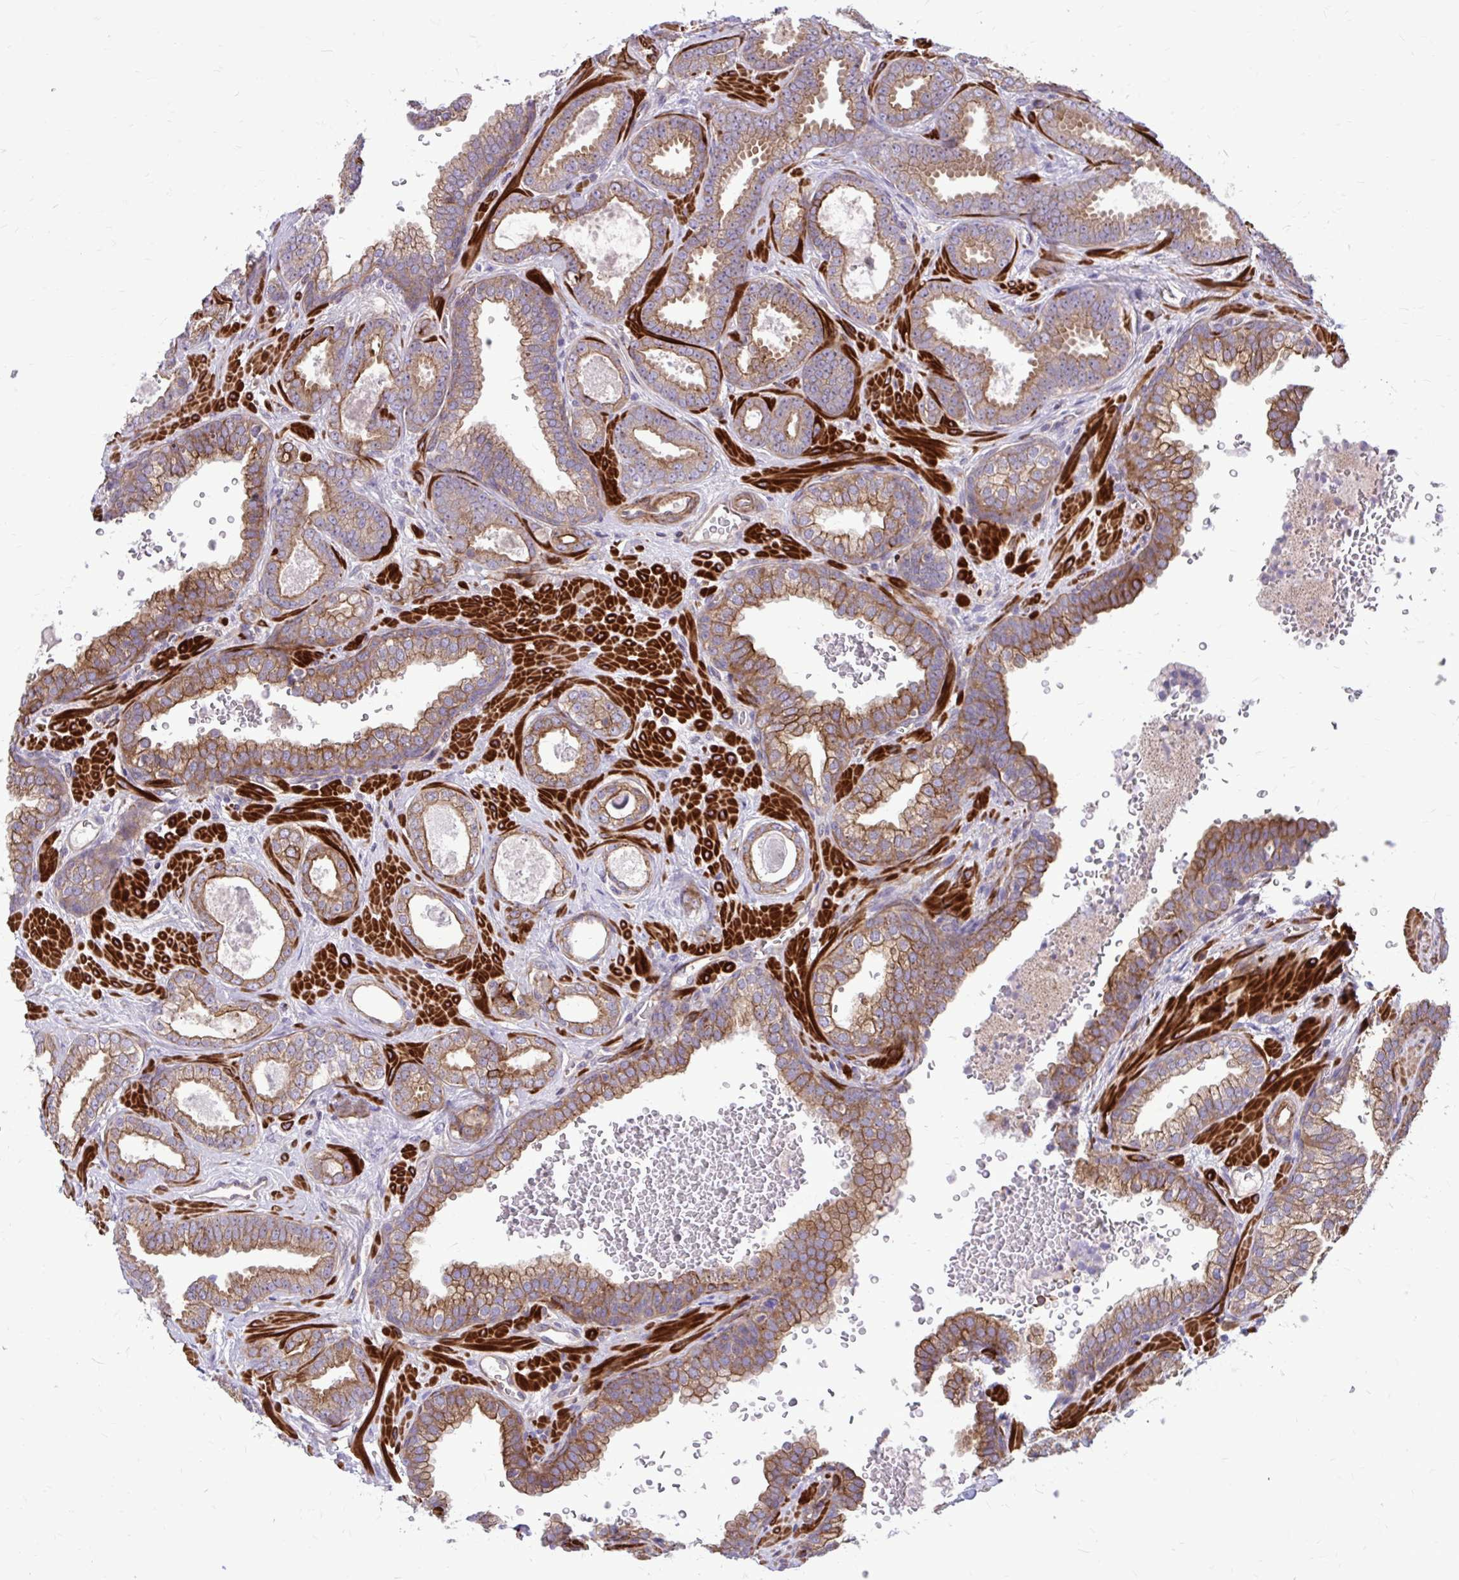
{"staining": {"intensity": "moderate", "quantity": ">75%", "location": "cytoplasmic/membranous"}, "tissue": "prostate cancer", "cell_type": "Tumor cells", "image_type": "cancer", "snomed": [{"axis": "morphology", "description": "Adenocarcinoma, High grade"}, {"axis": "topography", "description": "Prostate"}], "caption": "Protein staining of prostate cancer tissue exhibits moderate cytoplasmic/membranous staining in approximately >75% of tumor cells. Using DAB (brown) and hematoxylin (blue) stains, captured at high magnification using brightfield microscopy.", "gene": "FAP", "patient": {"sex": "male", "age": 58}}